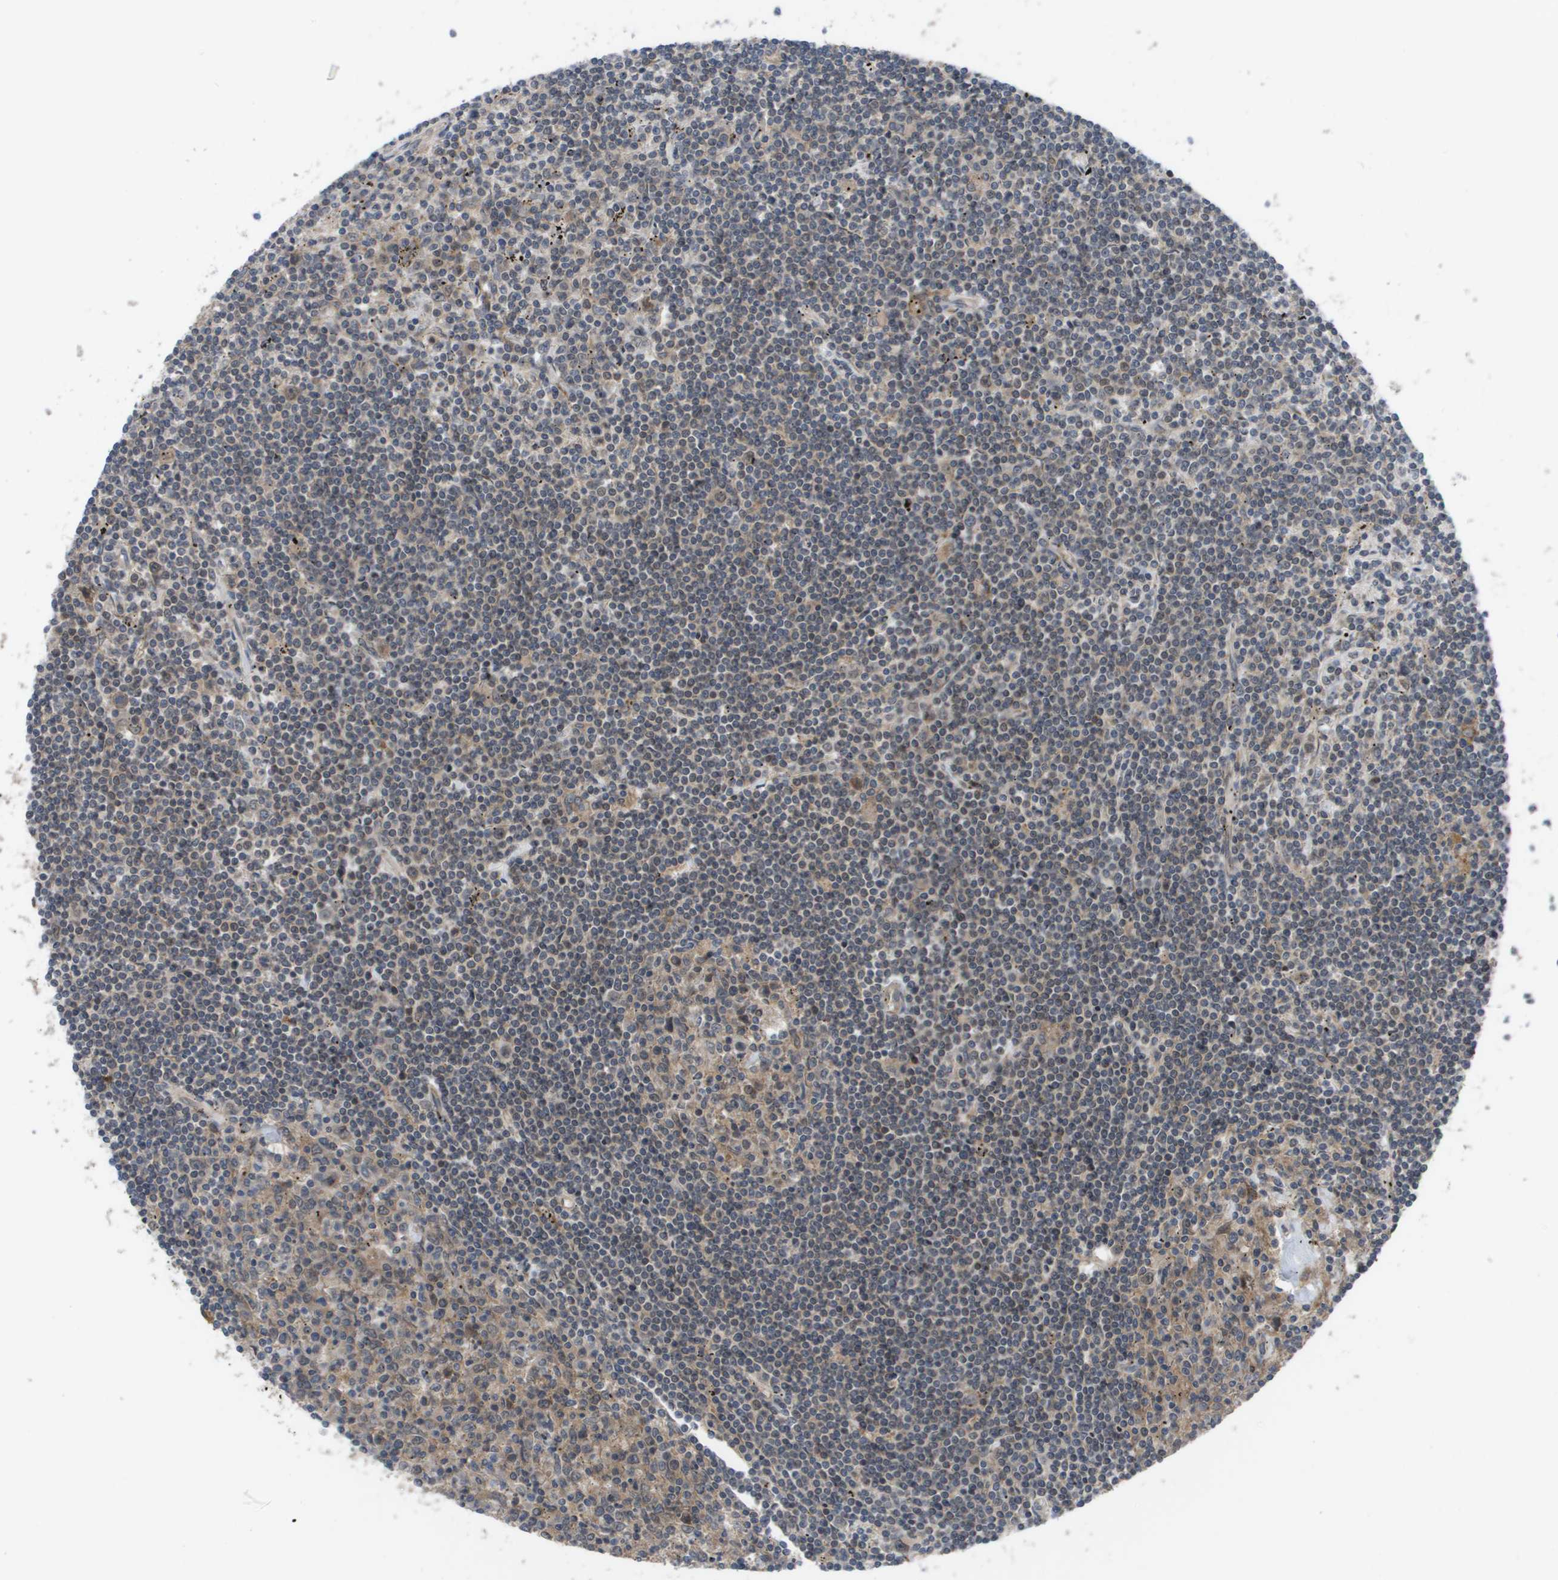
{"staining": {"intensity": "weak", "quantity": "25%-75%", "location": "cytoplasmic/membranous"}, "tissue": "lymphoma", "cell_type": "Tumor cells", "image_type": "cancer", "snomed": [{"axis": "morphology", "description": "Malignant lymphoma, non-Hodgkin's type, Low grade"}, {"axis": "topography", "description": "Spleen"}], "caption": "Approximately 25%-75% of tumor cells in human lymphoma display weak cytoplasmic/membranous protein expression as visualized by brown immunohistochemical staining.", "gene": "CTPS2", "patient": {"sex": "male", "age": 76}}